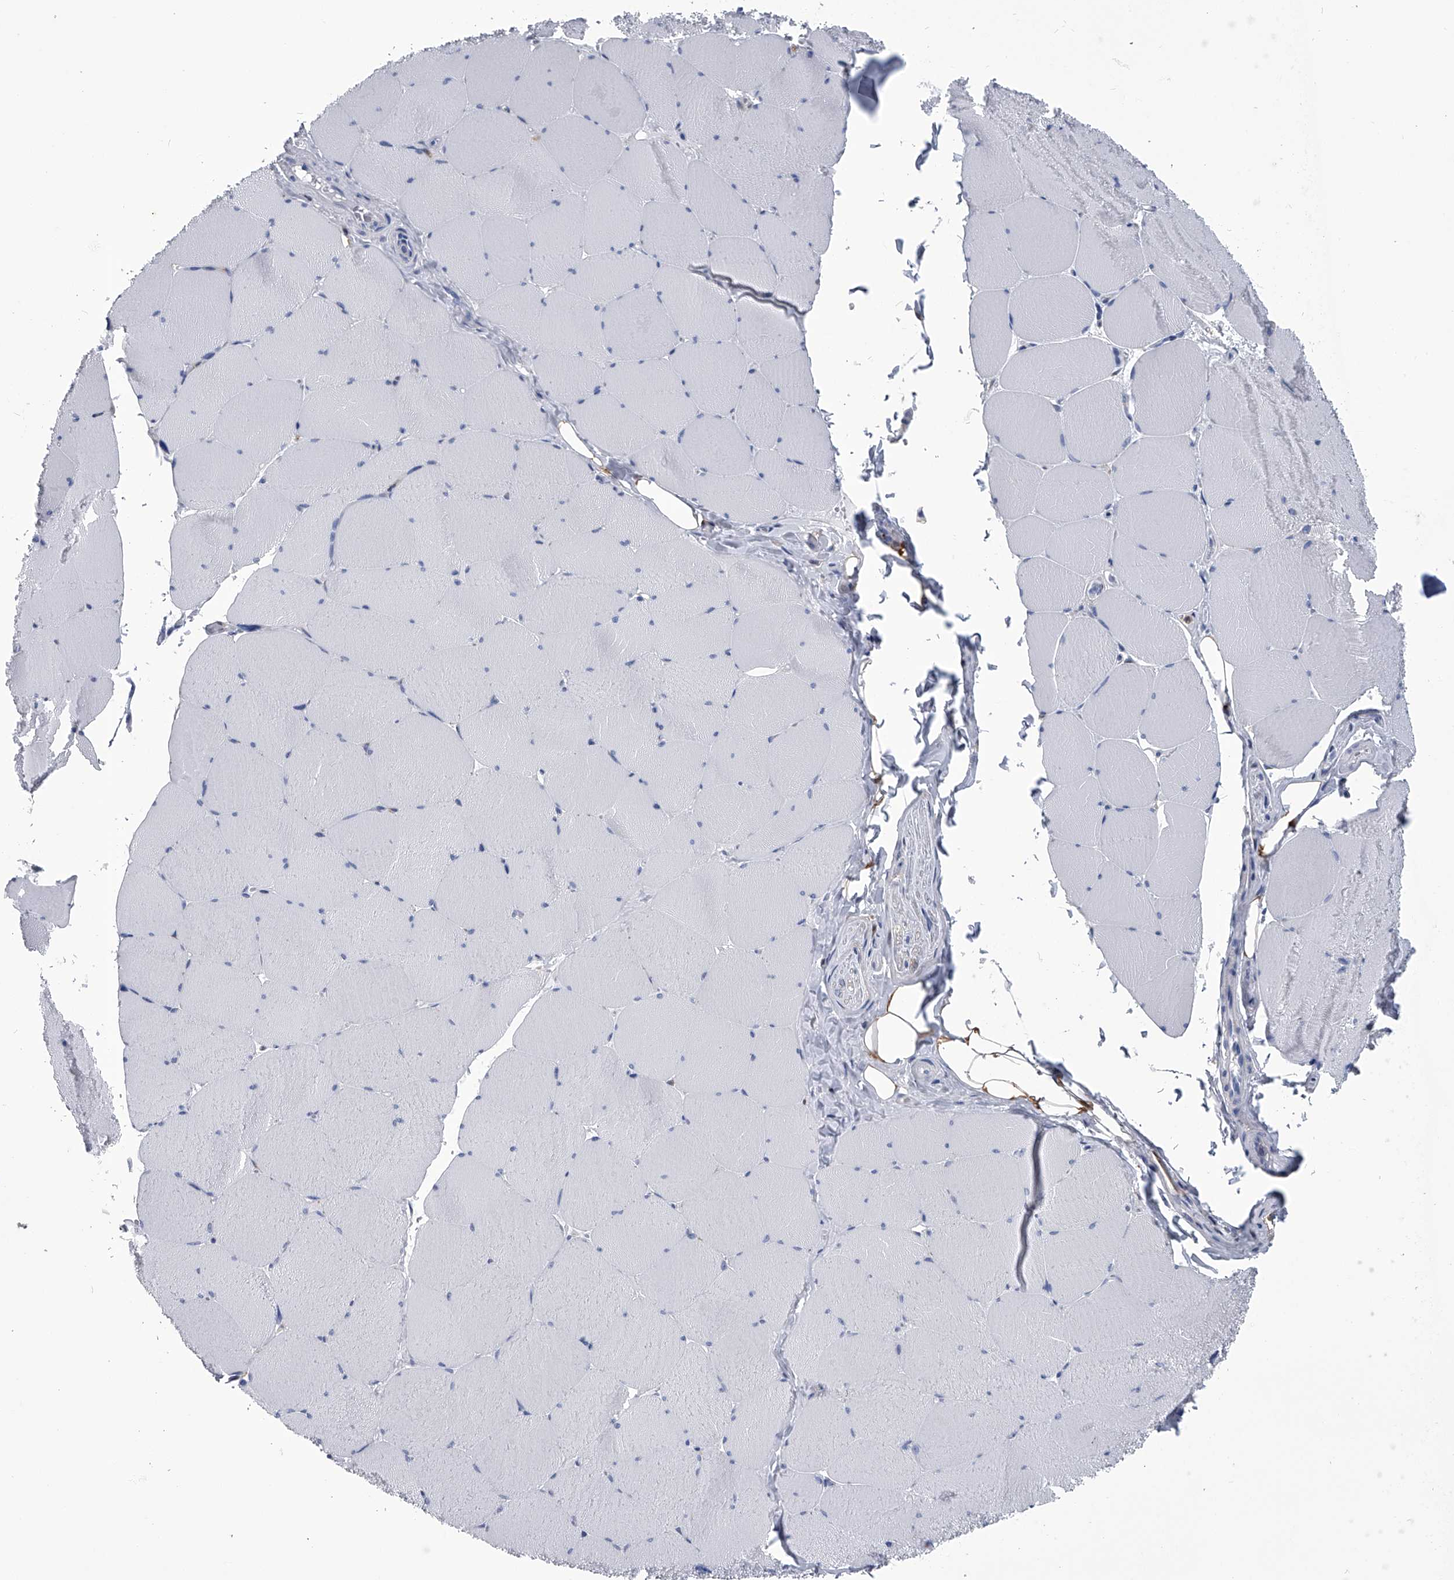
{"staining": {"intensity": "negative", "quantity": "none", "location": "none"}, "tissue": "skeletal muscle", "cell_type": "Myocytes", "image_type": "normal", "snomed": [{"axis": "morphology", "description": "Normal tissue, NOS"}, {"axis": "topography", "description": "Skeletal muscle"}, {"axis": "topography", "description": "Head-Neck"}], "caption": "Myocytes show no significant protein positivity in benign skeletal muscle. (Brightfield microscopy of DAB immunohistochemistry (IHC) at high magnification).", "gene": "PDXK", "patient": {"sex": "male", "age": 66}}